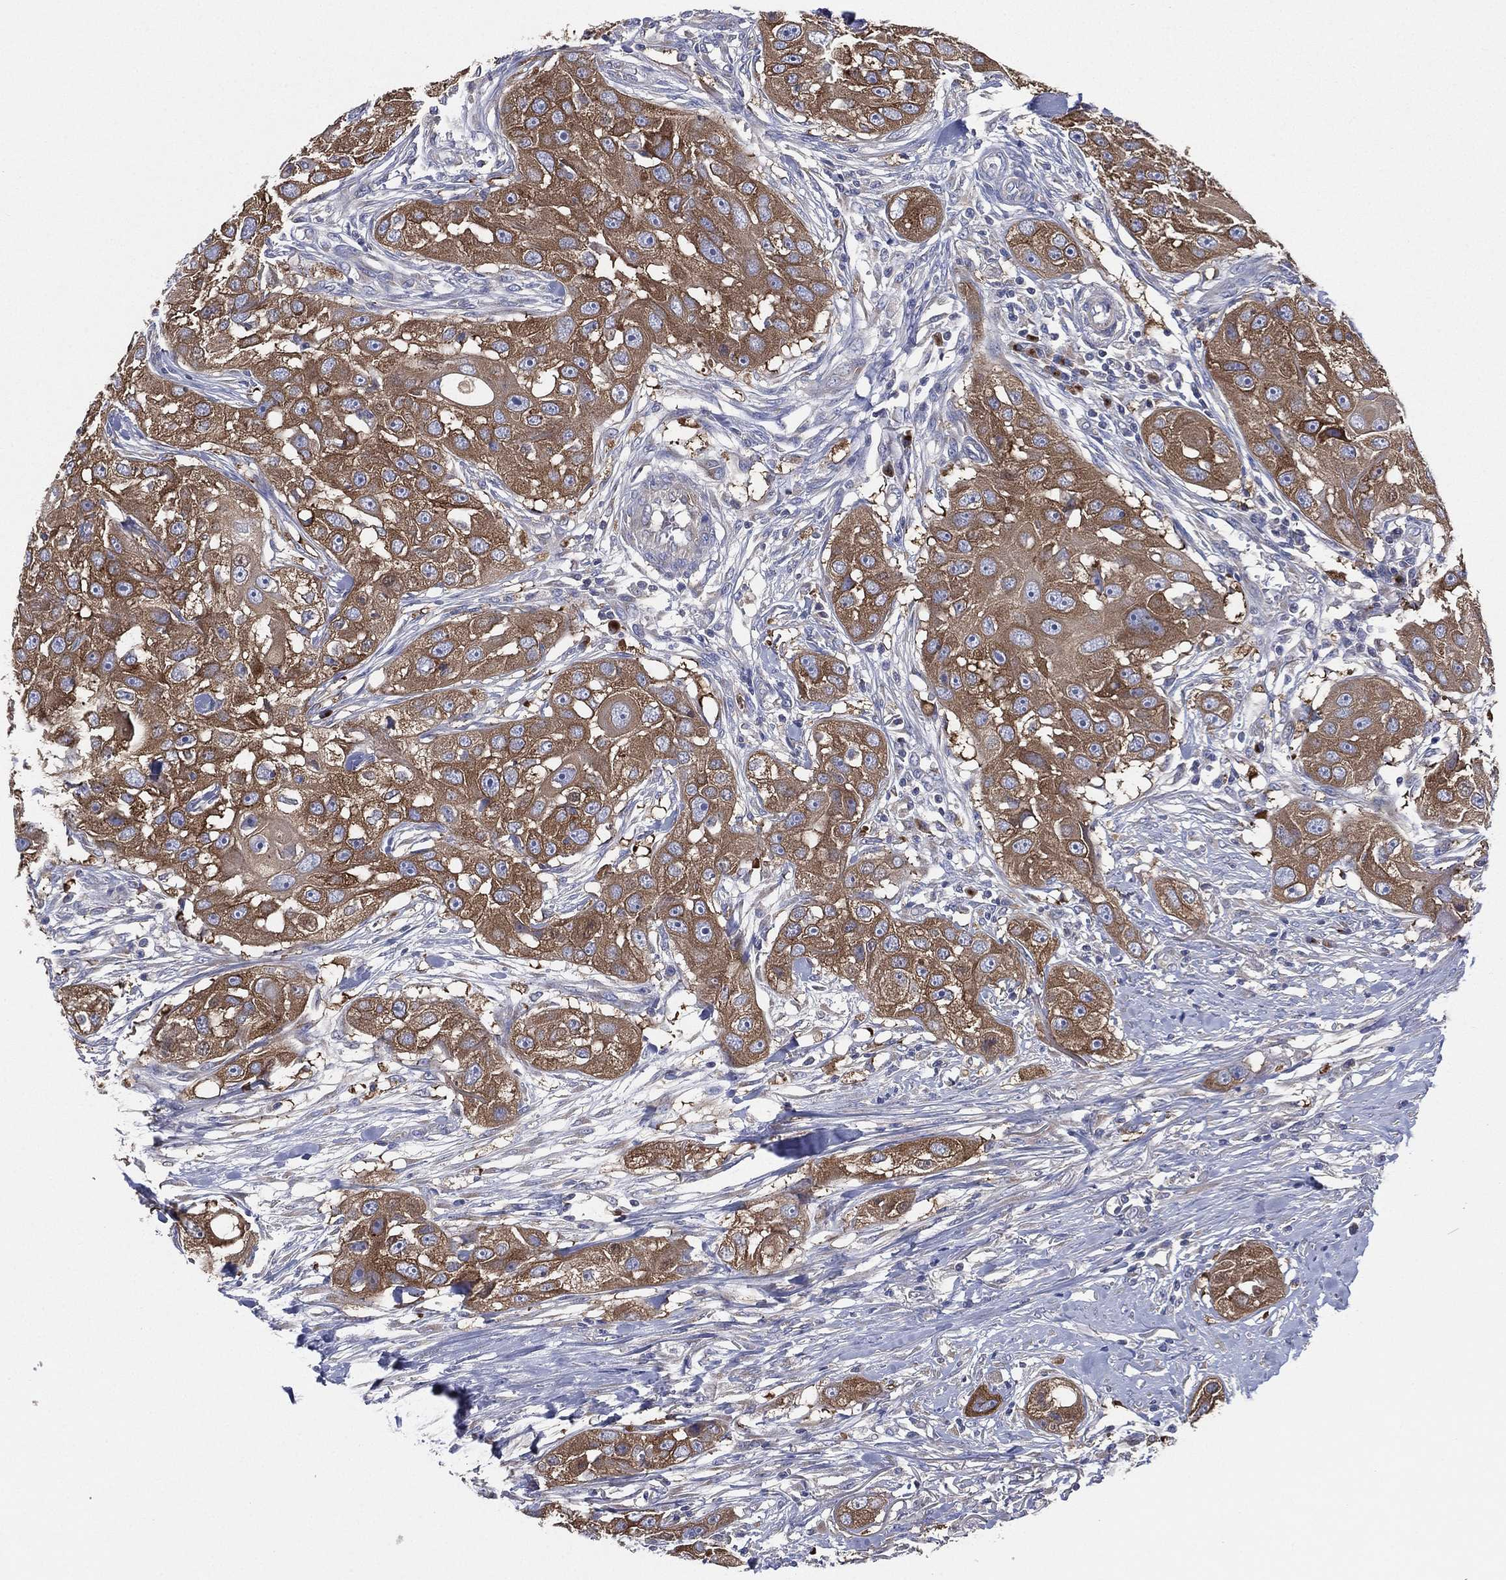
{"staining": {"intensity": "strong", "quantity": ">75%", "location": "cytoplasmic/membranous"}, "tissue": "head and neck cancer", "cell_type": "Tumor cells", "image_type": "cancer", "snomed": [{"axis": "morphology", "description": "Squamous cell carcinoma, NOS"}, {"axis": "topography", "description": "Head-Neck"}], "caption": "A photomicrograph of head and neck cancer stained for a protein demonstrates strong cytoplasmic/membranous brown staining in tumor cells. The staining was performed using DAB (3,3'-diaminobenzidine) to visualize the protein expression in brown, while the nuclei were stained in blue with hematoxylin (Magnification: 20x).", "gene": "ATP8A2", "patient": {"sex": "male", "age": 51}}